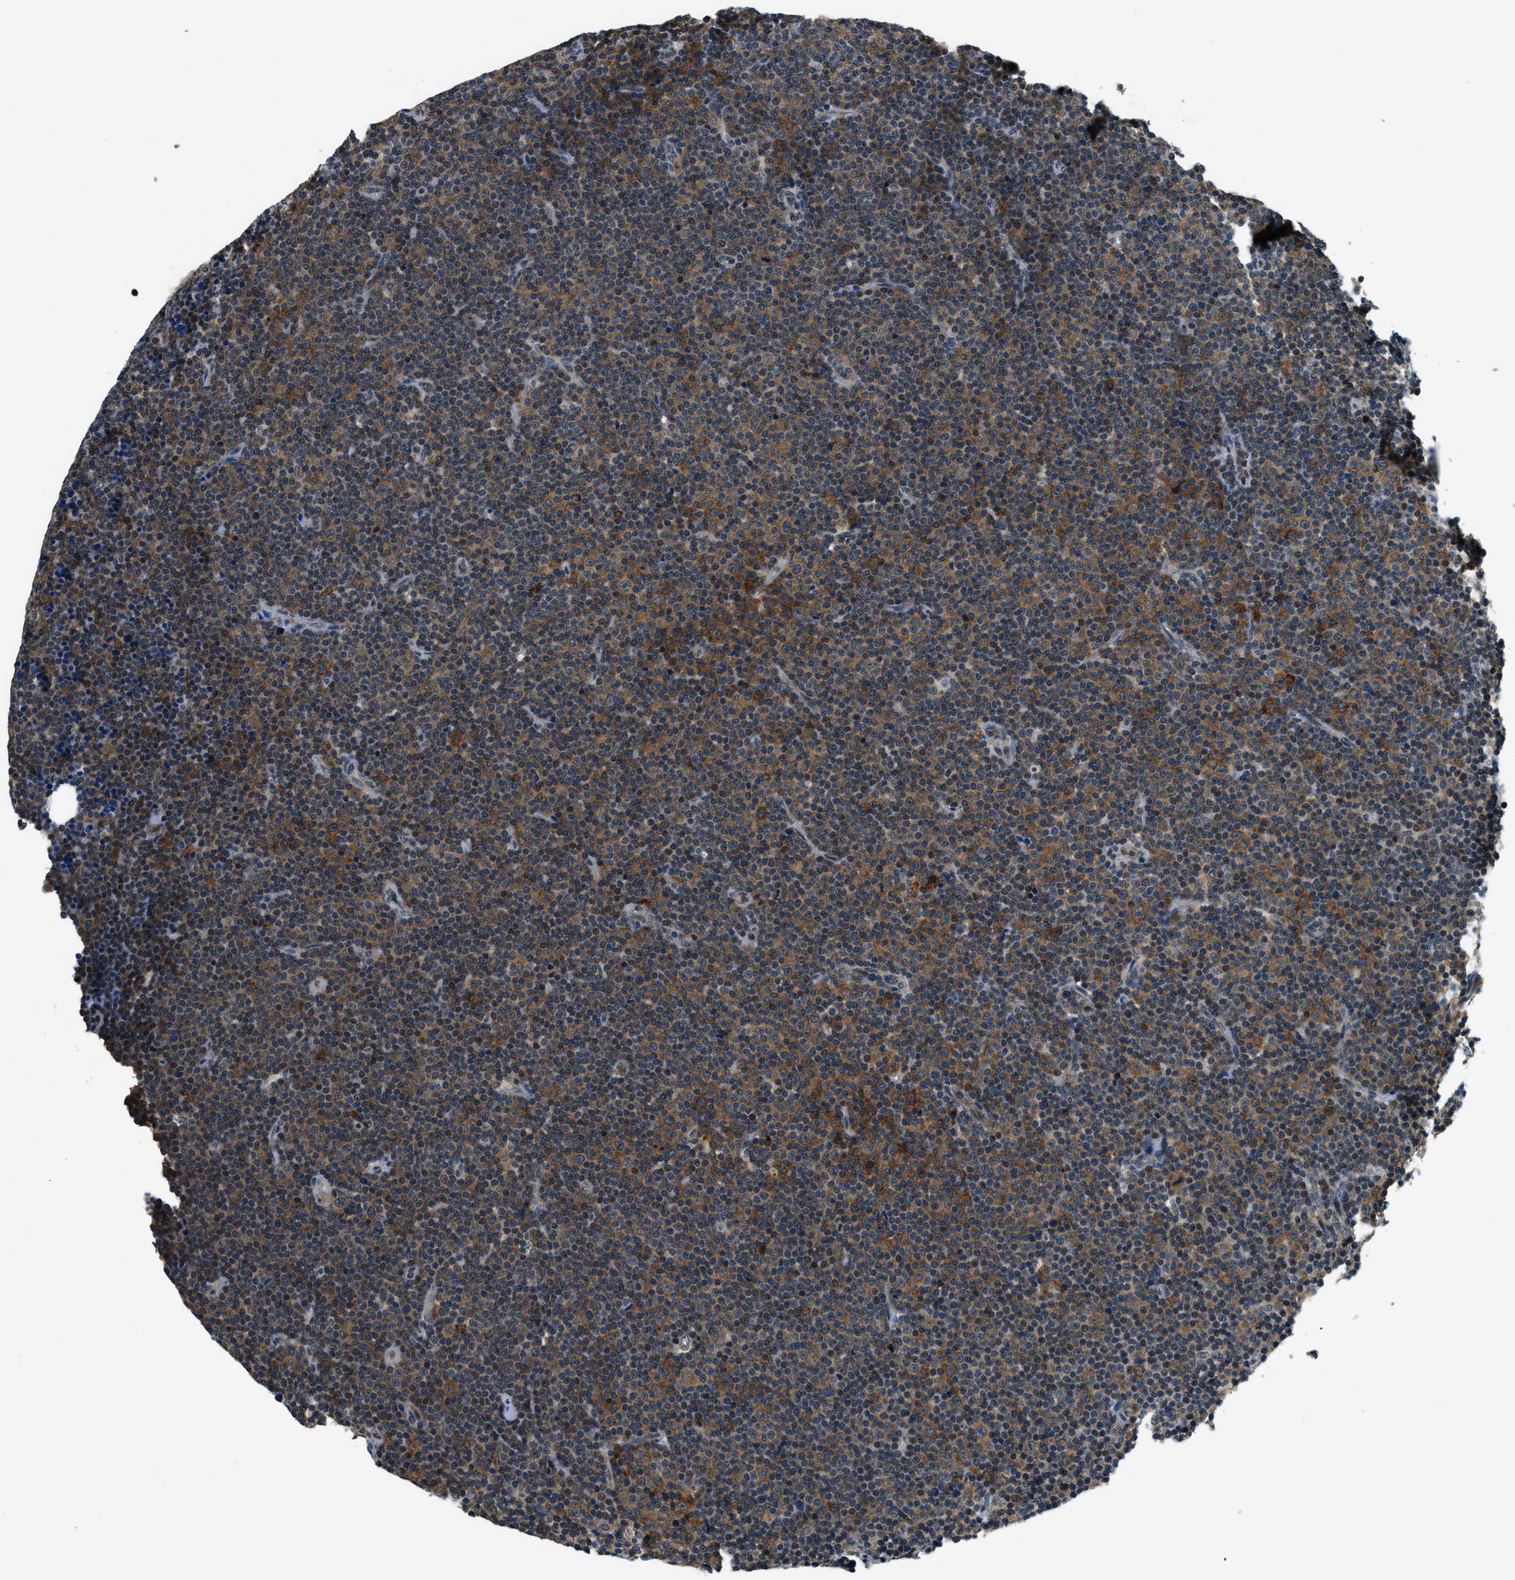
{"staining": {"intensity": "strong", "quantity": "25%-75%", "location": "cytoplasmic/membranous"}, "tissue": "lymphoma", "cell_type": "Tumor cells", "image_type": "cancer", "snomed": [{"axis": "morphology", "description": "Malignant lymphoma, non-Hodgkin's type, Low grade"}, {"axis": "topography", "description": "Lymph node"}], "caption": "This image exhibits IHC staining of lymphoma, with high strong cytoplasmic/membranous expression in about 25%-75% of tumor cells.", "gene": "RAB11FIP1", "patient": {"sex": "female", "age": 67}}